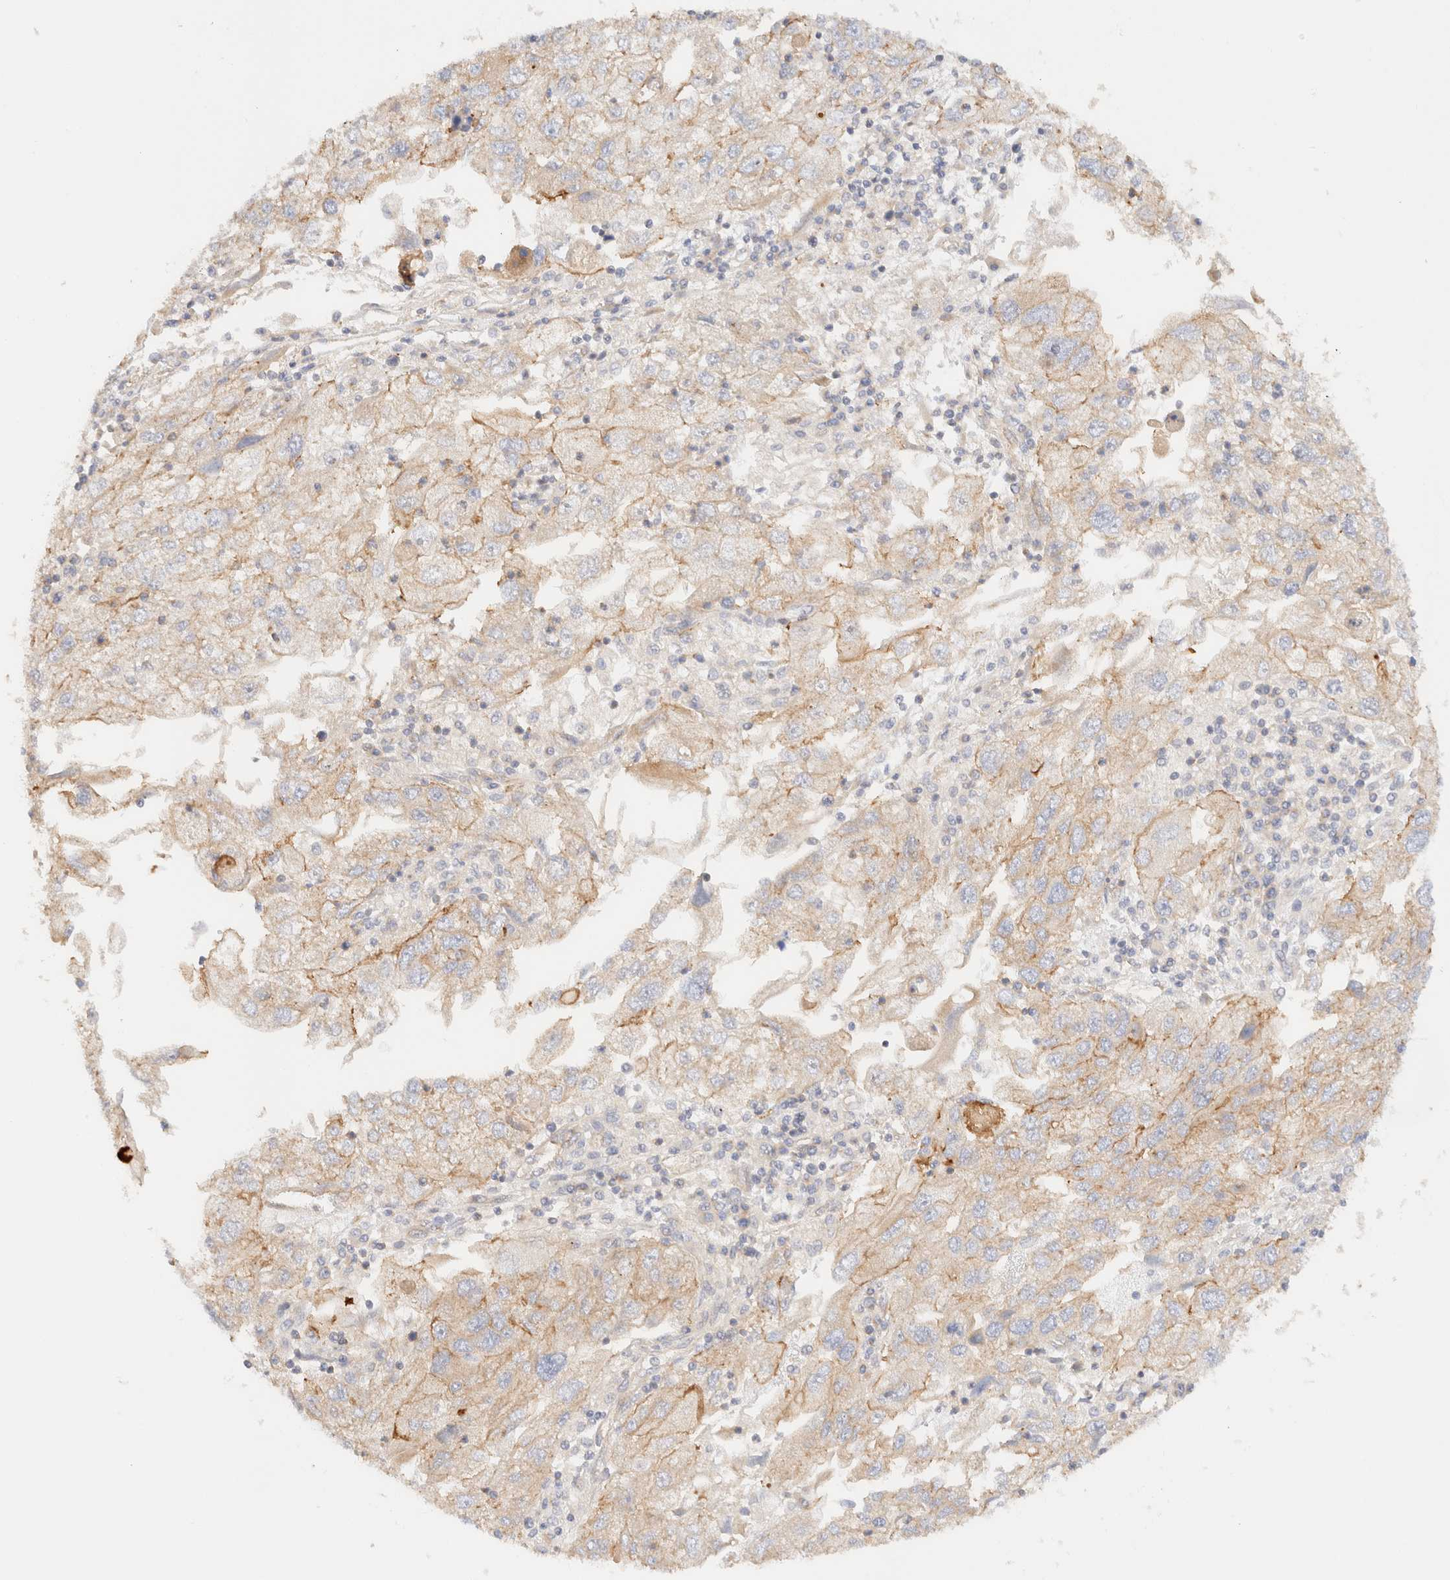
{"staining": {"intensity": "weak", "quantity": "<25%", "location": "cytoplasmic/membranous"}, "tissue": "endometrial cancer", "cell_type": "Tumor cells", "image_type": "cancer", "snomed": [{"axis": "morphology", "description": "Adenocarcinoma, NOS"}, {"axis": "topography", "description": "Endometrium"}], "caption": "This is a histopathology image of IHC staining of endometrial cancer (adenocarcinoma), which shows no expression in tumor cells.", "gene": "MYO10", "patient": {"sex": "female", "age": 49}}